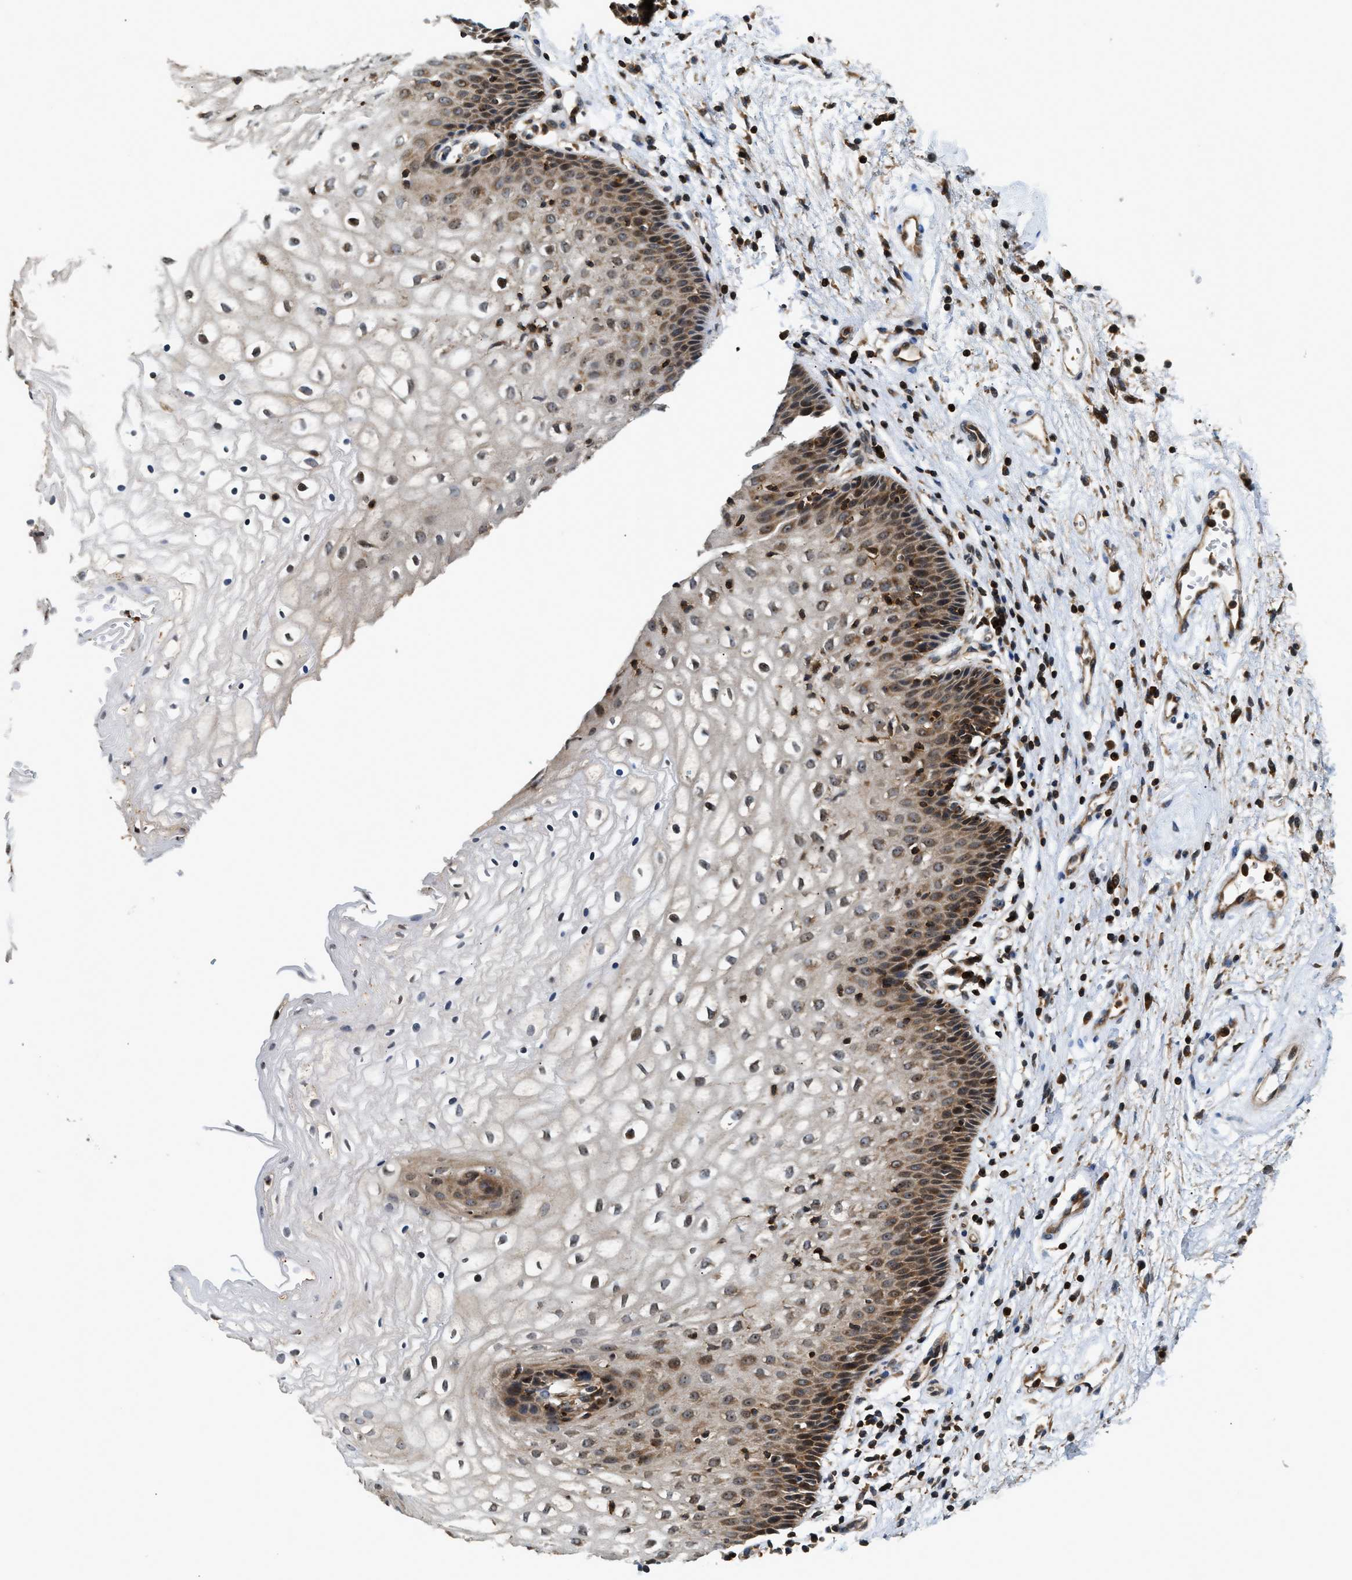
{"staining": {"intensity": "moderate", "quantity": "25%-75%", "location": "cytoplasmic/membranous"}, "tissue": "vagina", "cell_type": "Squamous epithelial cells", "image_type": "normal", "snomed": [{"axis": "morphology", "description": "Normal tissue, NOS"}, {"axis": "topography", "description": "Vagina"}], "caption": "Immunohistochemistry (IHC) histopathology image of normal vagina stained for a protein (brown), which reveals medium levels of moderate cytoplasmic/membranous expression in approximately 25%-75% of squamous epithelial cells.", "gene": "SNX5", "patient": {"sex": "female", "age": 34}}